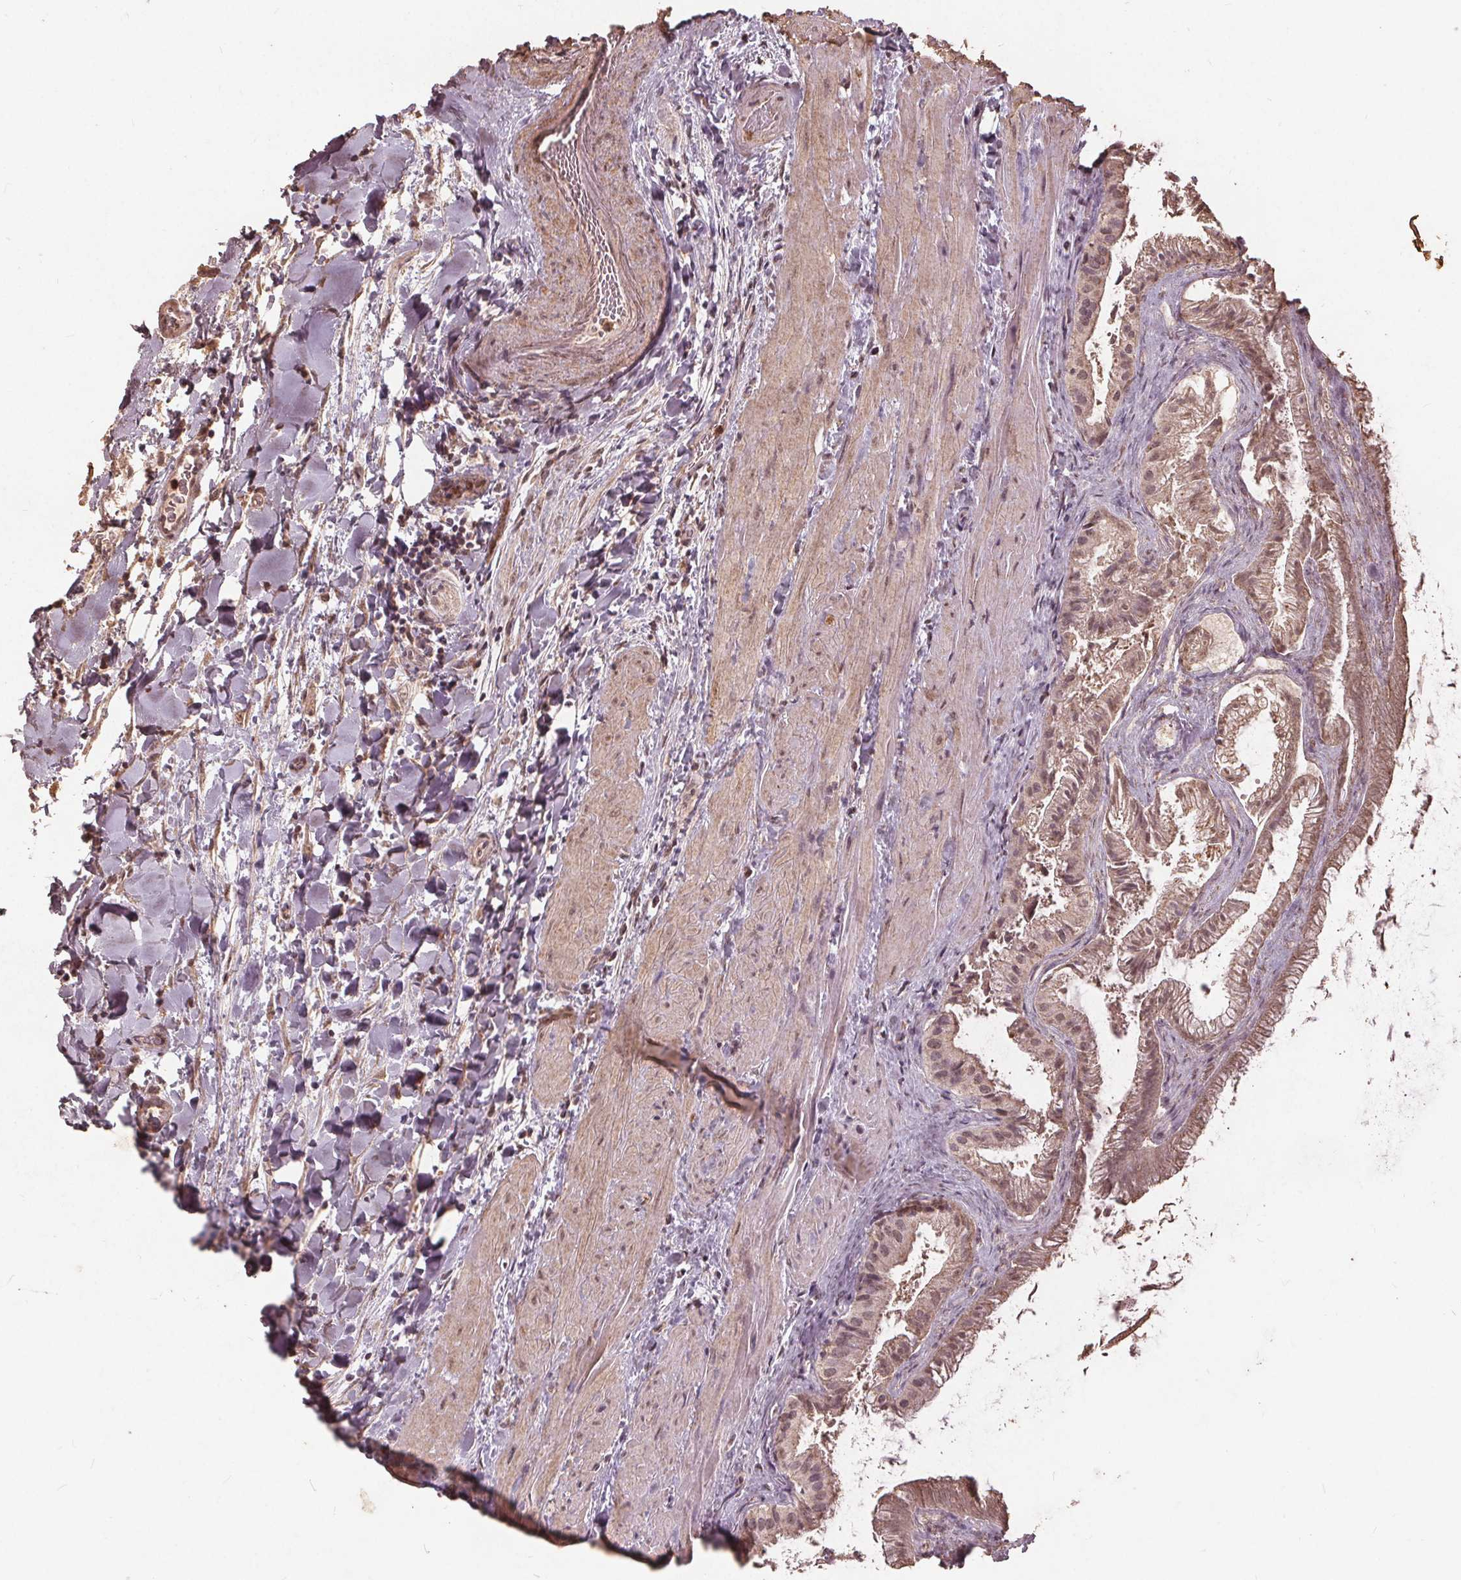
{"staining": {"intensity": "weak", "quantity": "<25%", "location": "nuclear"}, "tissue": "gallbladder", "cell_type": "Glandular cells", "image_type": "normal", "snomed": [{"axis": "morphology", "description": "Normal tissue, NOS"}, {"axis": "topography", "description": "Gallbladder"}], "caption": "High power microscopy micrograph of an IHC photomicrograph of normal gallbladder, revealing no significant positivity in glandular cells. (Stains: DAB (3,3'-diaminobenzidine) immunohistochemistry with hematoxylin counter stain, Microscopy: brightfield microscopy at high magnification).", "gene": "DSG3", "patient": {"sex": "male", "age": 70}}